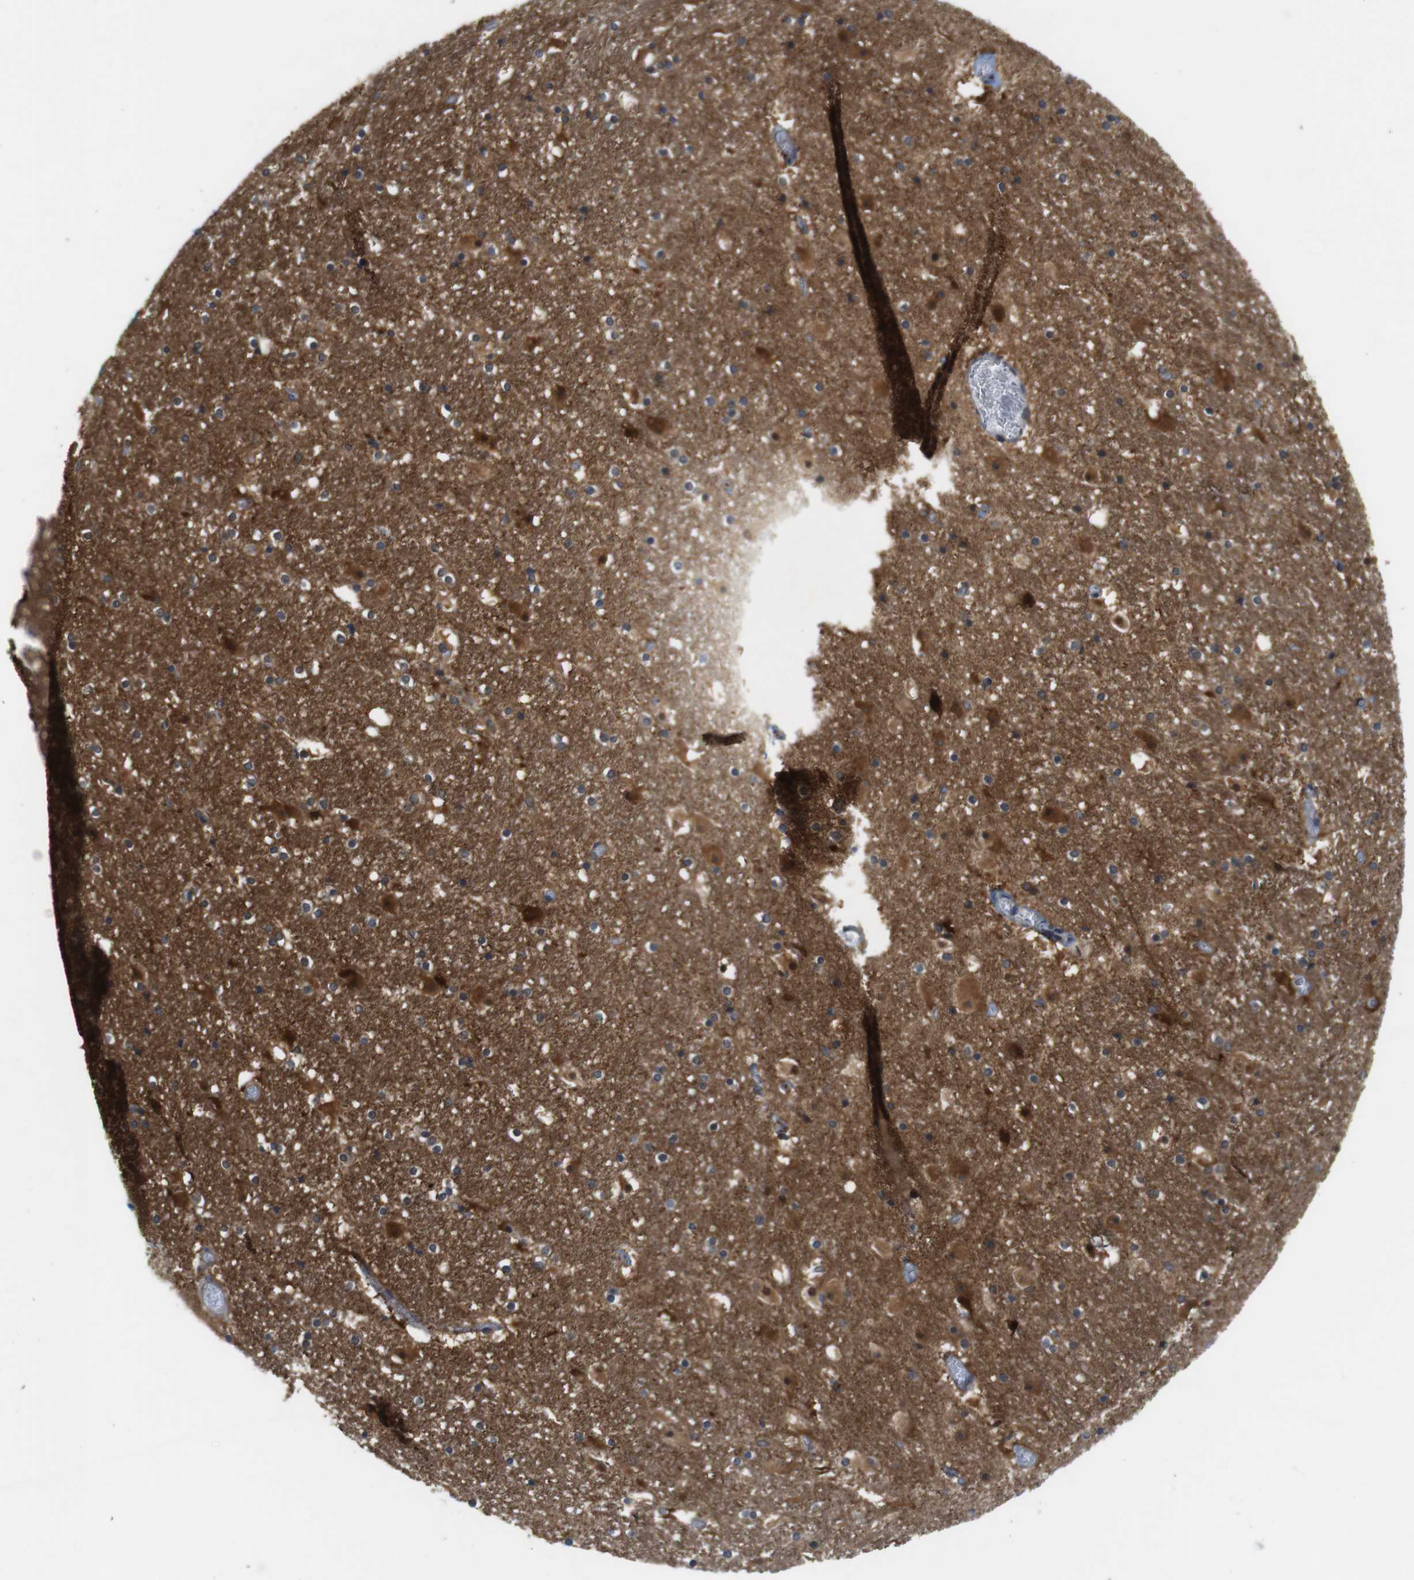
{"staining": {"intensity": "strong", "quantity": "<25%", "location": "cytoplasmic/membranous"}, "tissue": "hippocampus", "cell_type": "Glial cells", "image_type": "normal", "snomed": [{"axis": "morphology", "description": "Normal tissue, NOS"}, {"axis": "topography", "description": "Hippocampus"}], "caption": "Immunohistochemical staining of normal human hippocampus exhibits strong cytoplasmic/membranous protein expression in approximately <25% of glial cells. The protein is stained brown, and the nuclei are stained in blue (DAB IHC with brightfield microscopy, high magnification).", "gene": "DCLK1", "patient": {"sex": "male", "age": 45}}